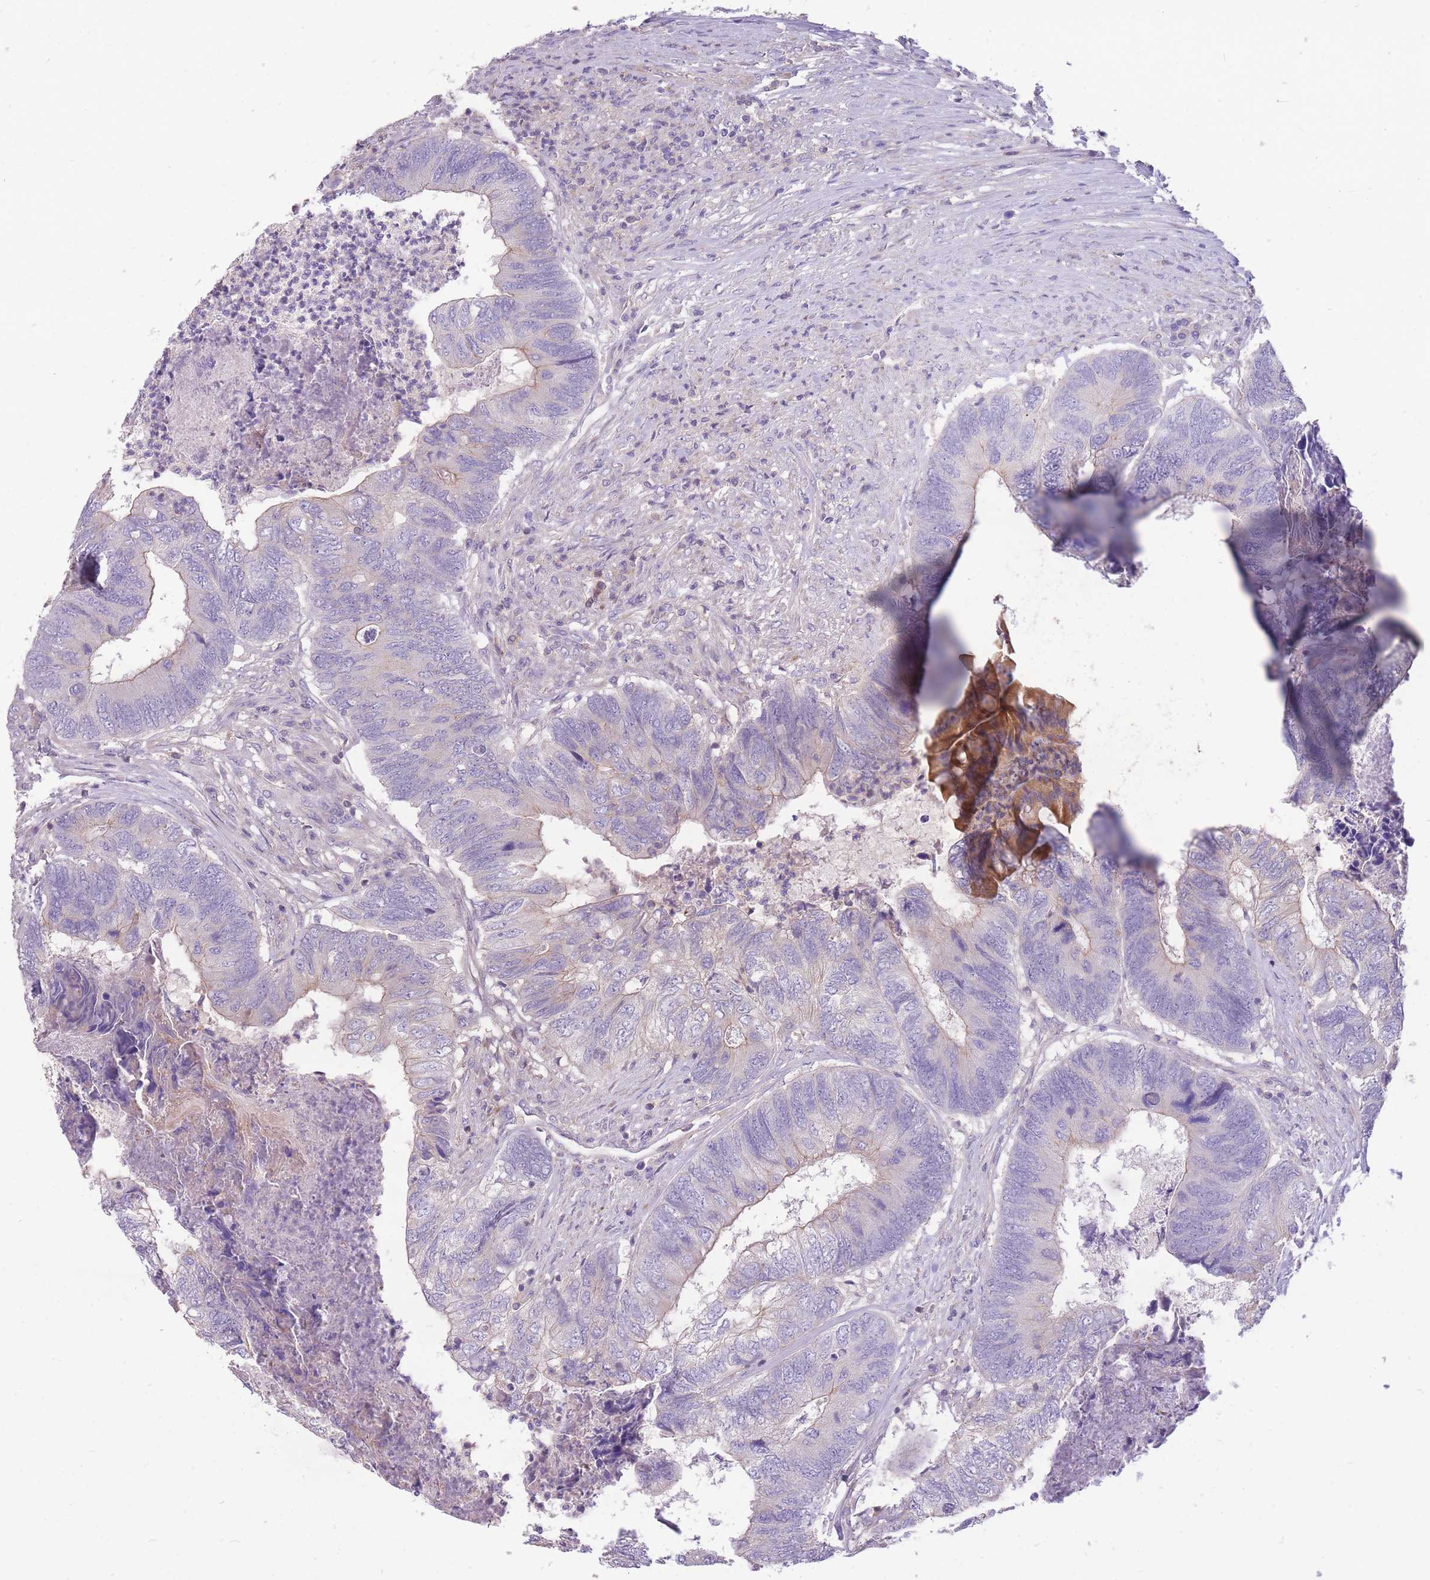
{"staining": {"intensity": "weak", "quantity": "<25%", "location": "cytoplasmic/membranous"}, "tissue": "colorectal cancer", "cell_type": "Tumor cells", "image_type": "cancer", "snomed": [{"axis": "morphology", "description": "Adenocarcinoma, NOS"}, {"axis": "topography", "description": "Colon"}], "caption": "Image shows no protein positivity in tumor cells of colorectal cancer (adenocarcinoma) tissue.", "gene": "OR5T1", "patient": {"sex": "female", "age": 67}}